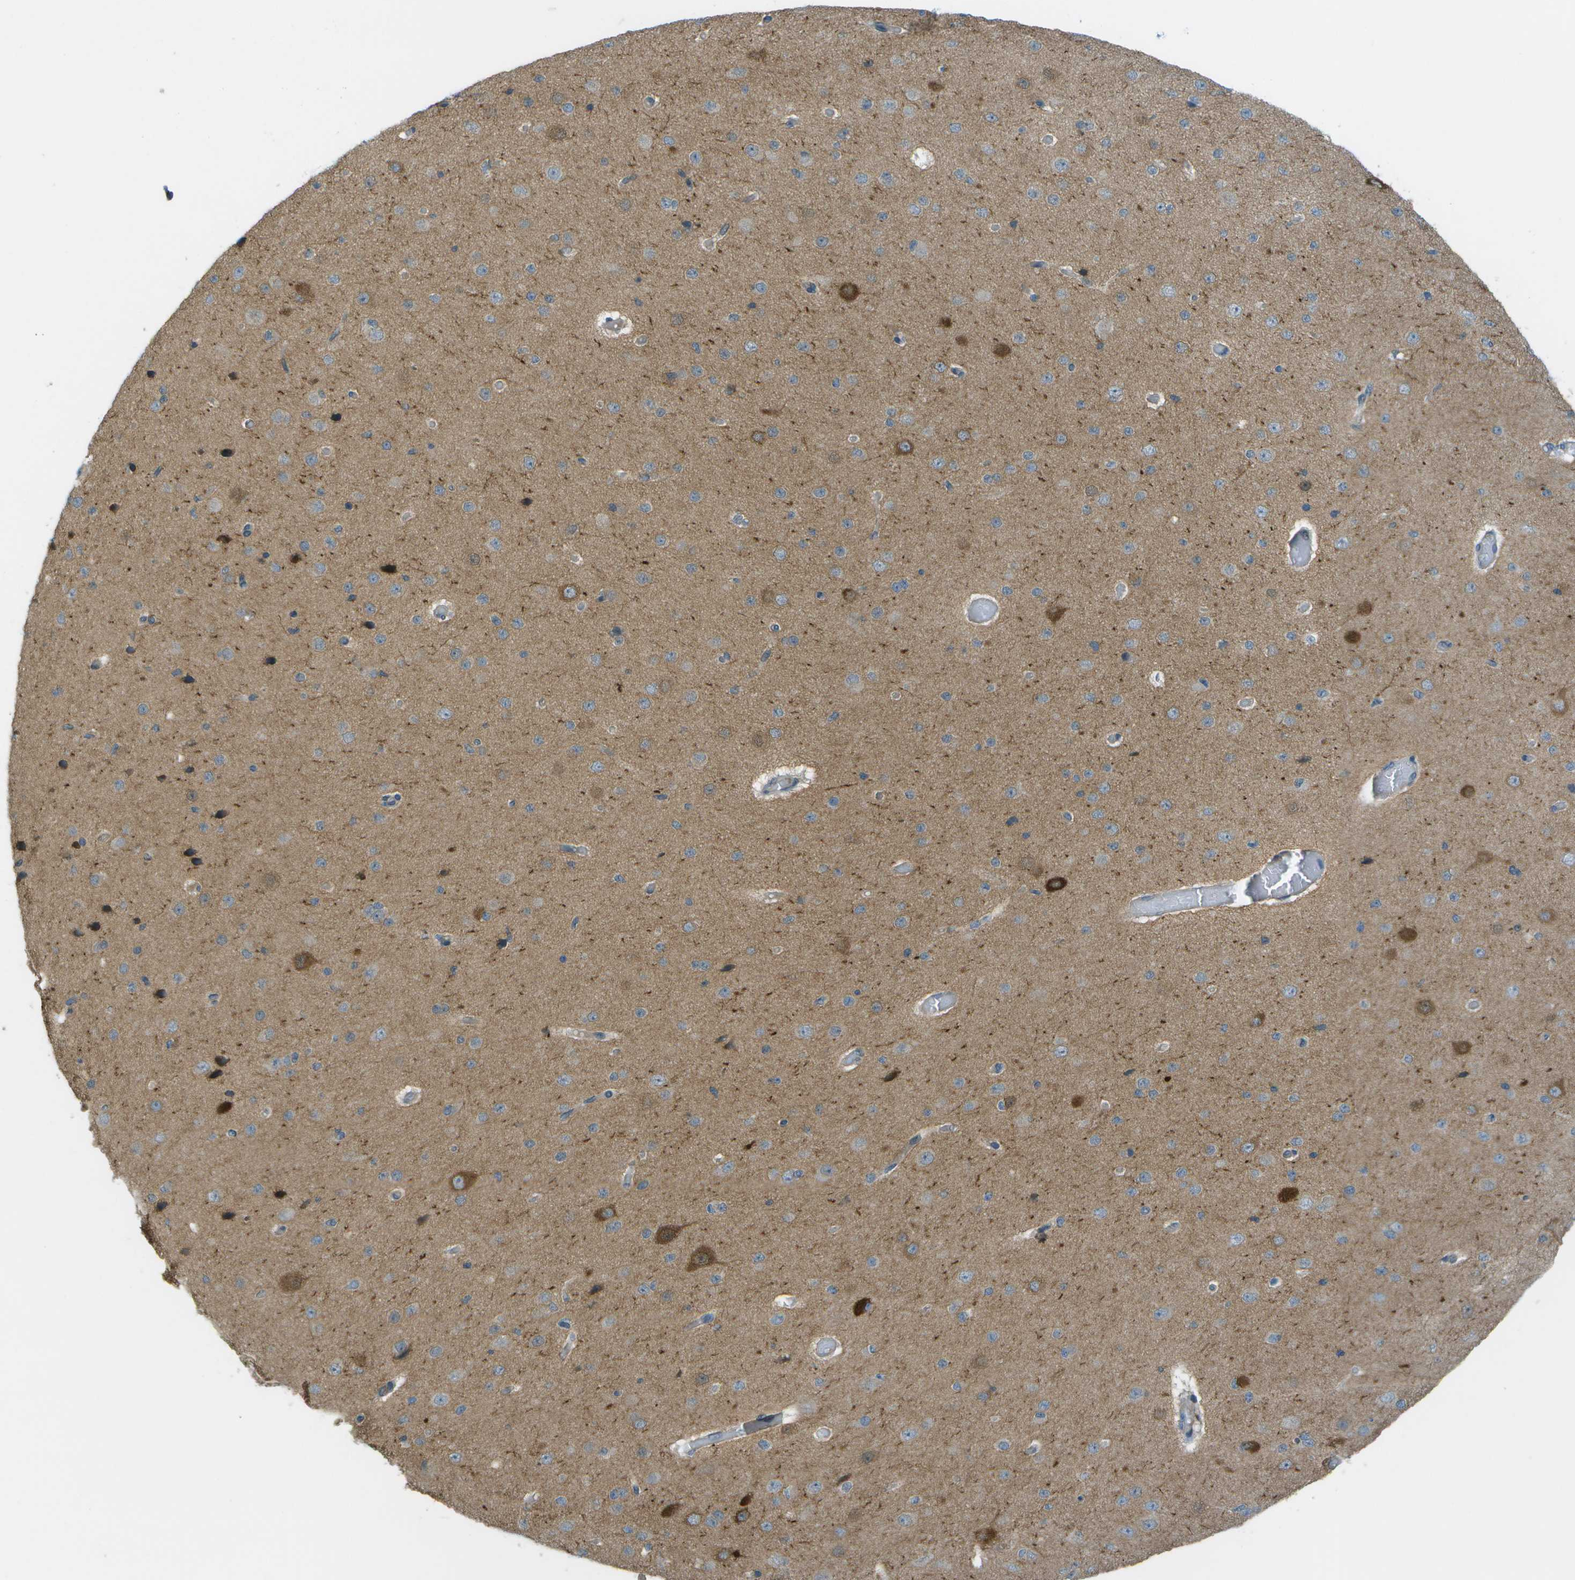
{"staining": {"intensity": "negative", "quantity": "none", "location": "none"}, "tissue": "cerebral cortex", "cell_type": "Endothelial cells", "image_type": "normal", "snomed": [{"axis": "morphology", "description": "Normal tissue, NOS"}, {"axis": "morphology", "description": "Developmental malformation"}, {"axis": "topography", "description": "Cerebral cortex"}], "caption": "Endothelial cells show no significant protein staining in unremarkable cerebral cortex.", "gene": "LRRC66", "patient": {"sex": "female", "age": 30}}